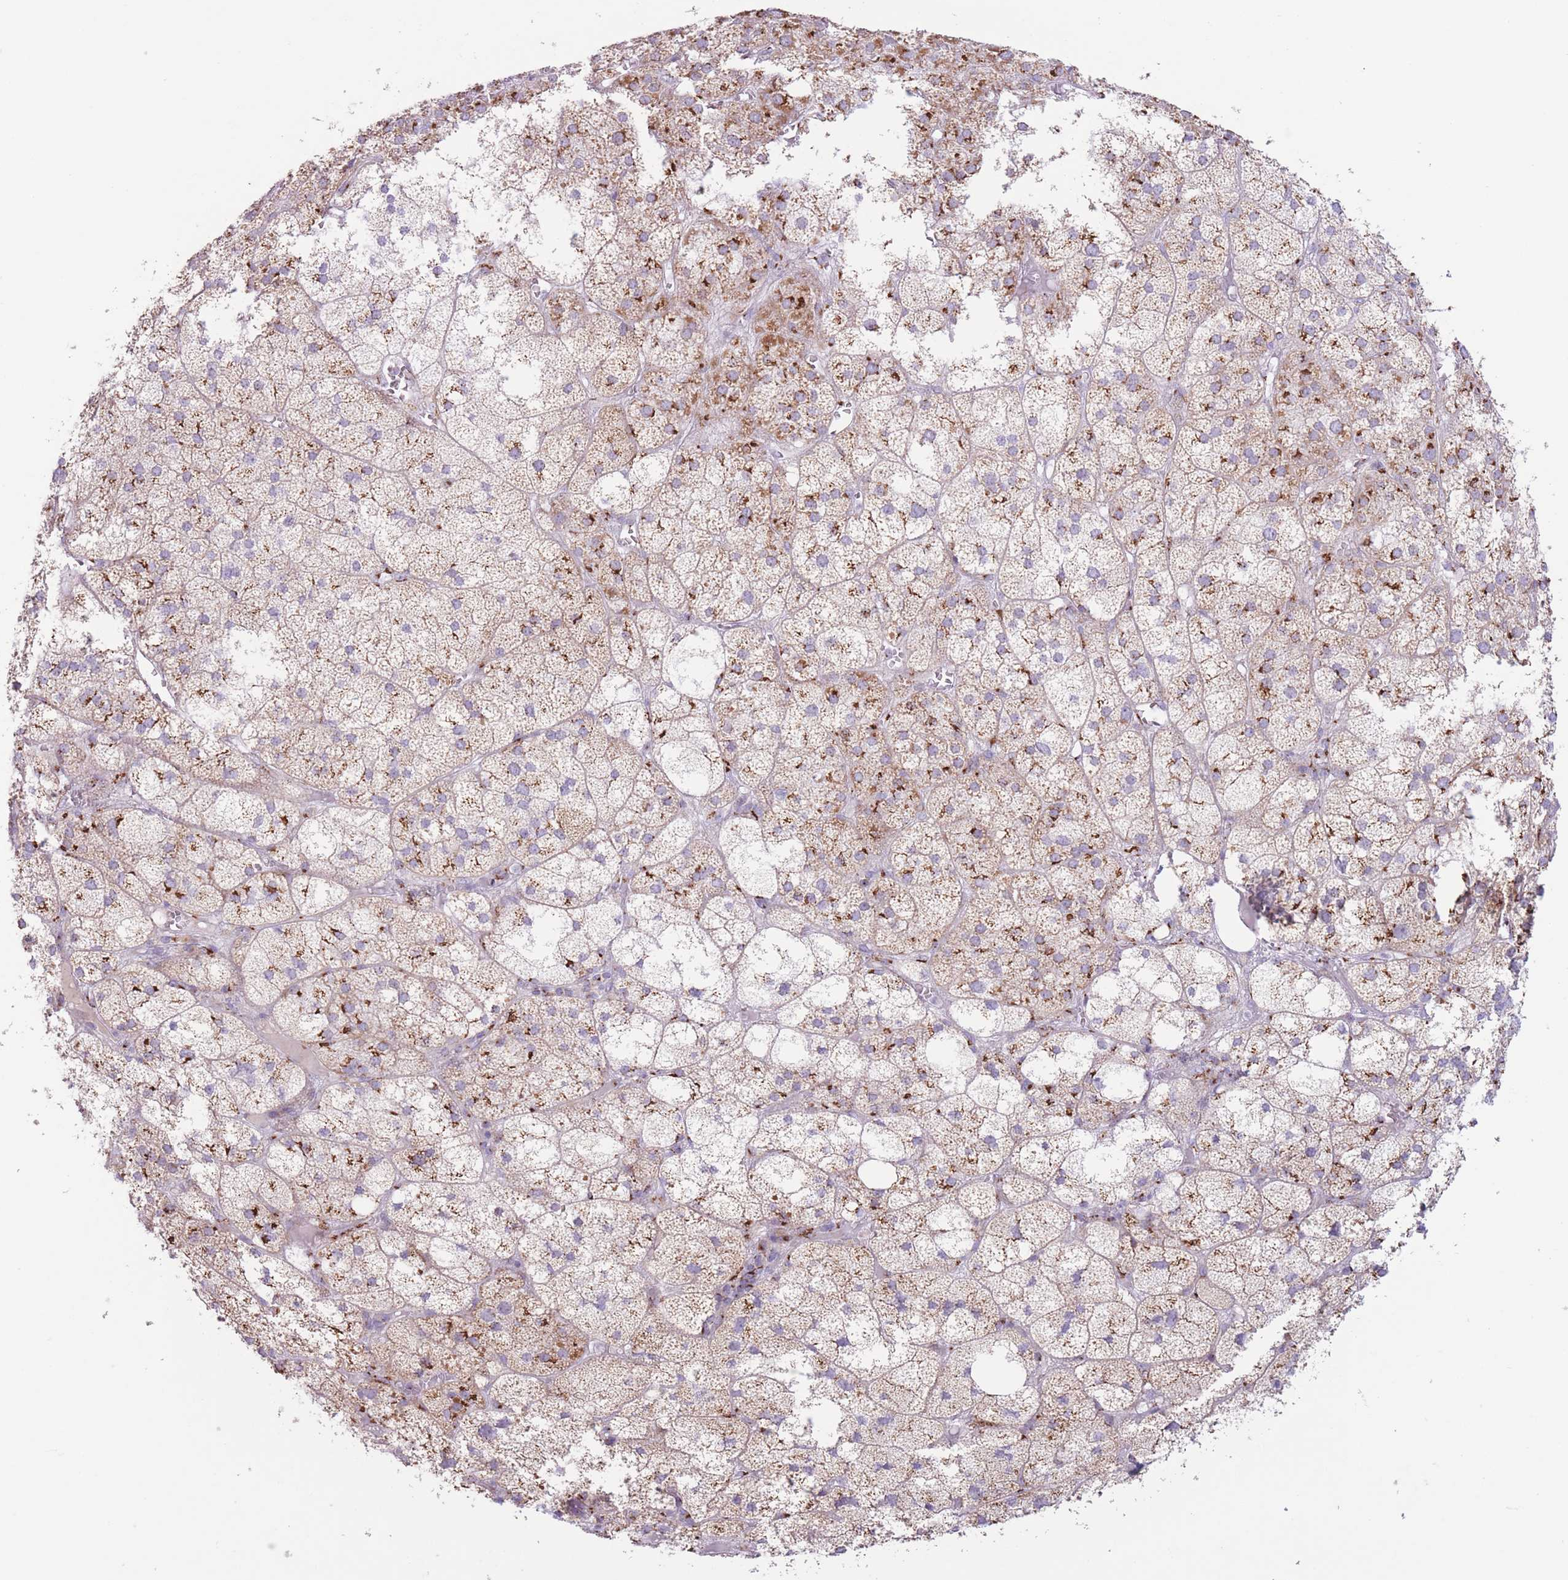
{"staining": {"intensity": "strong", "quantity": "25%-75%", "location": "cytoplasmic/membranous"}, "tissue": "adrenal gland", "cell_type": "Glandular cells", "image_type": "normal", "snomed": [{"axis": "morphology", "description": "Normal tissue, NOS"}, {"axis": "topography", "description": "Adrenal gland"}], "caption": "Adrenal gland was stained to show a protein in brown. There is high levels of strong cytoplasmic/membranous positivity in approximately 25%-75% of glandular cells. (DAB (3,3'-diaminobenzidine) IHC with brightfield microscopy, high magnification).", "gene": "MPND", "patient": {"sex": "female", "age": 61}}